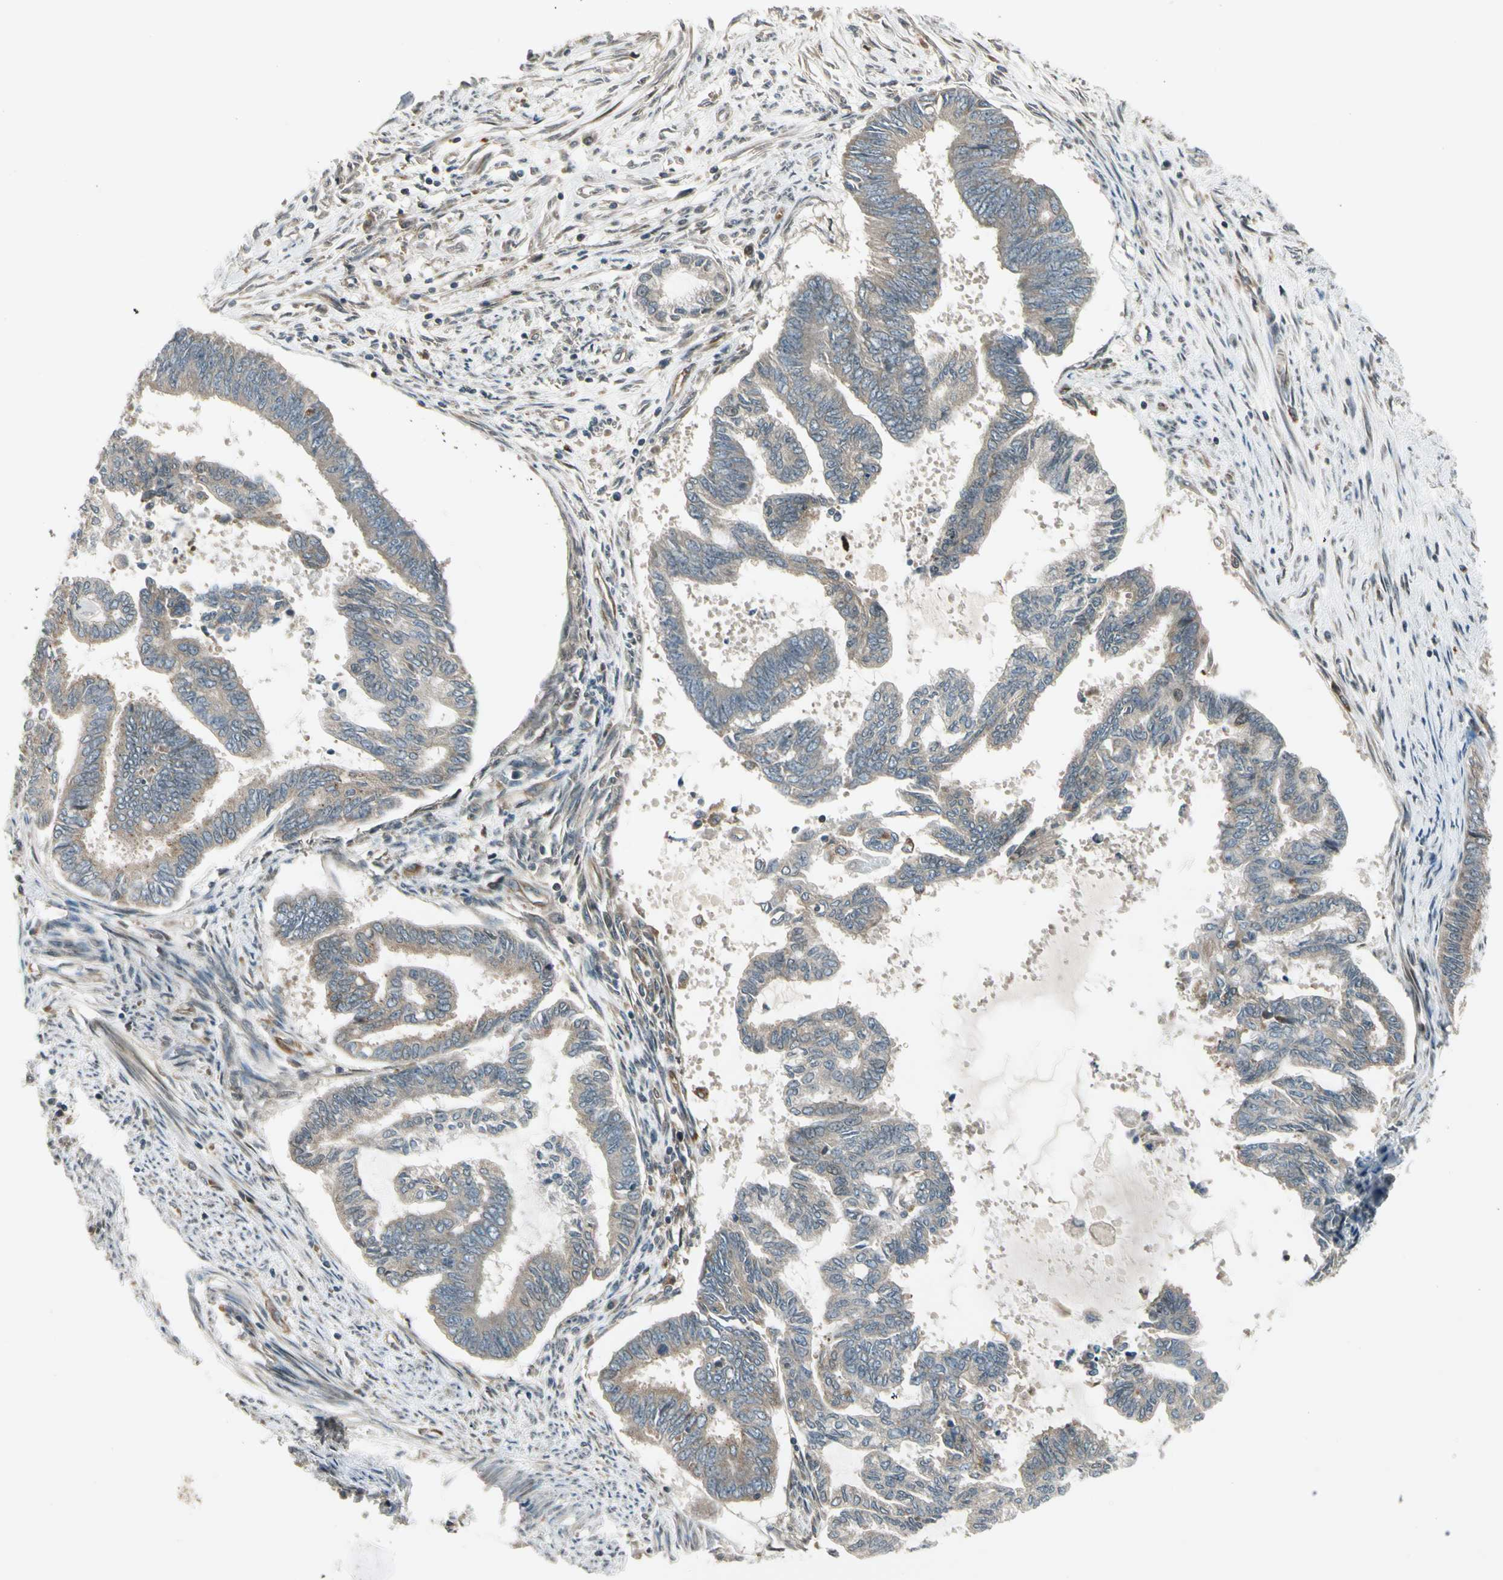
{"staining": {"intensity": "weak", "quantity": "<25%", "location": "cytoplasmic/membranous"}, "tissue": "endometrial cancer", "cell_type": "Tumor cells", "image_type": "cancer", "snomed": [{"axis": "morphology", "description": "Adenocarcinoma, NOS"}, {"axis": "topography", "description": "Endometrium"}], "caption": "IHC of adenocarcinoma (endometrial) demonstrates no positivity in tumor cells. The staining is performed using DAB brown chromogen with nuclei counter-stained in using hematoxylin.", "gene": "TRIO", "patient": {"sex": "female", "age": 86}}